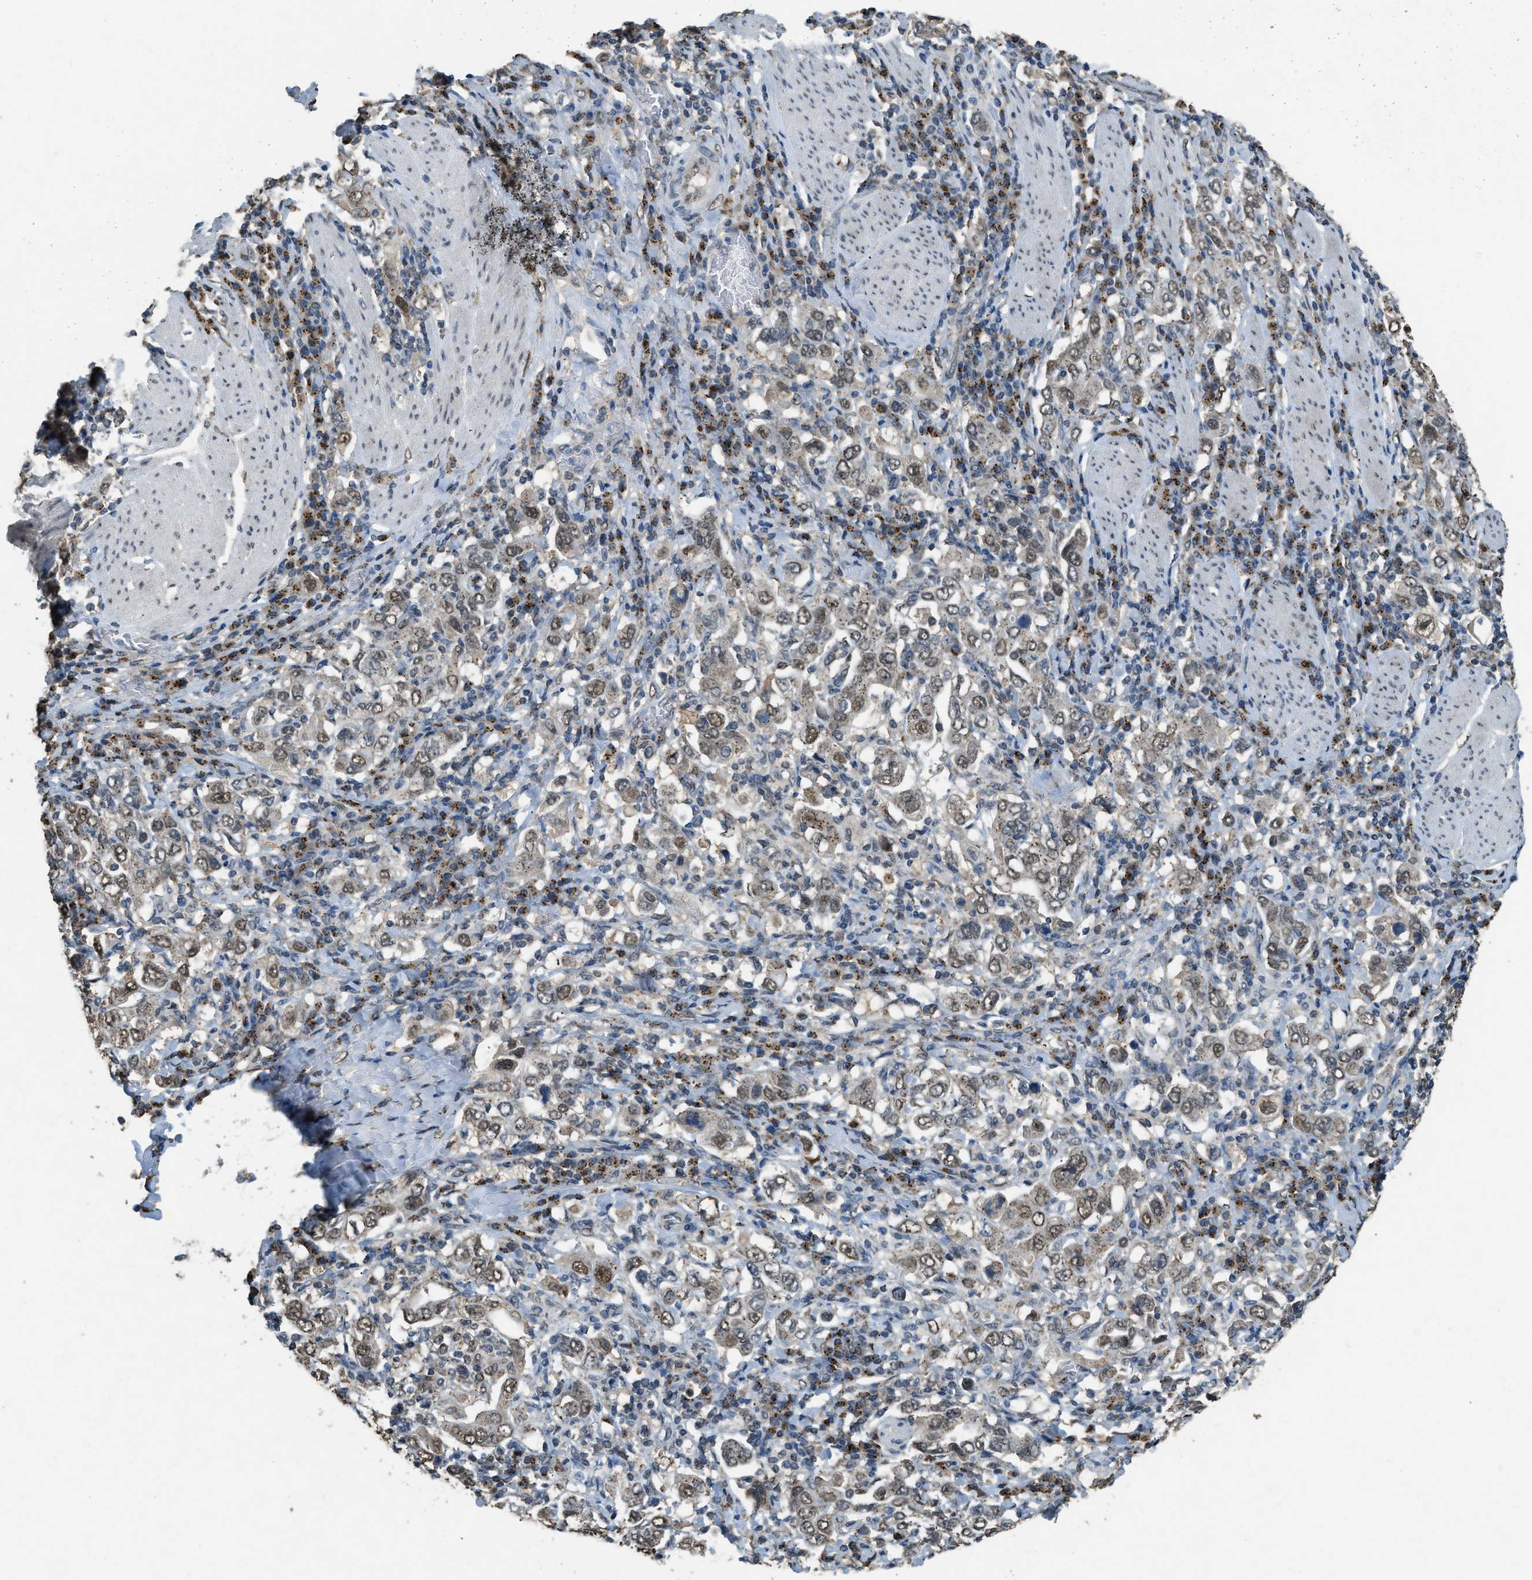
{"staining": {"intensity": "moderate", "quantity": ">75%", "location": "cytoplasmic/membranous,nuclear"}, "tissue": "stomach cancer", "cell_type": "Tumor cells", "image_type": "cancer", "snomed": [{"axis": "morphology", "description": "Adenocarcinoma, NOS"}, {"axis": "topography", "description": "Stomach, upper"}], "caption": "A medium amount of moderate cytoplasmic/membranous and nuclear staining is present in about >75% of tumor cells in stomach adenocarcinoma tissue. (Stains: DAB in brown, nuclei in blue, Microscopy: brightfield microscopy at high magnification).", "gene": "IPO7", "patient": {"sex": "male", "age": 62}}